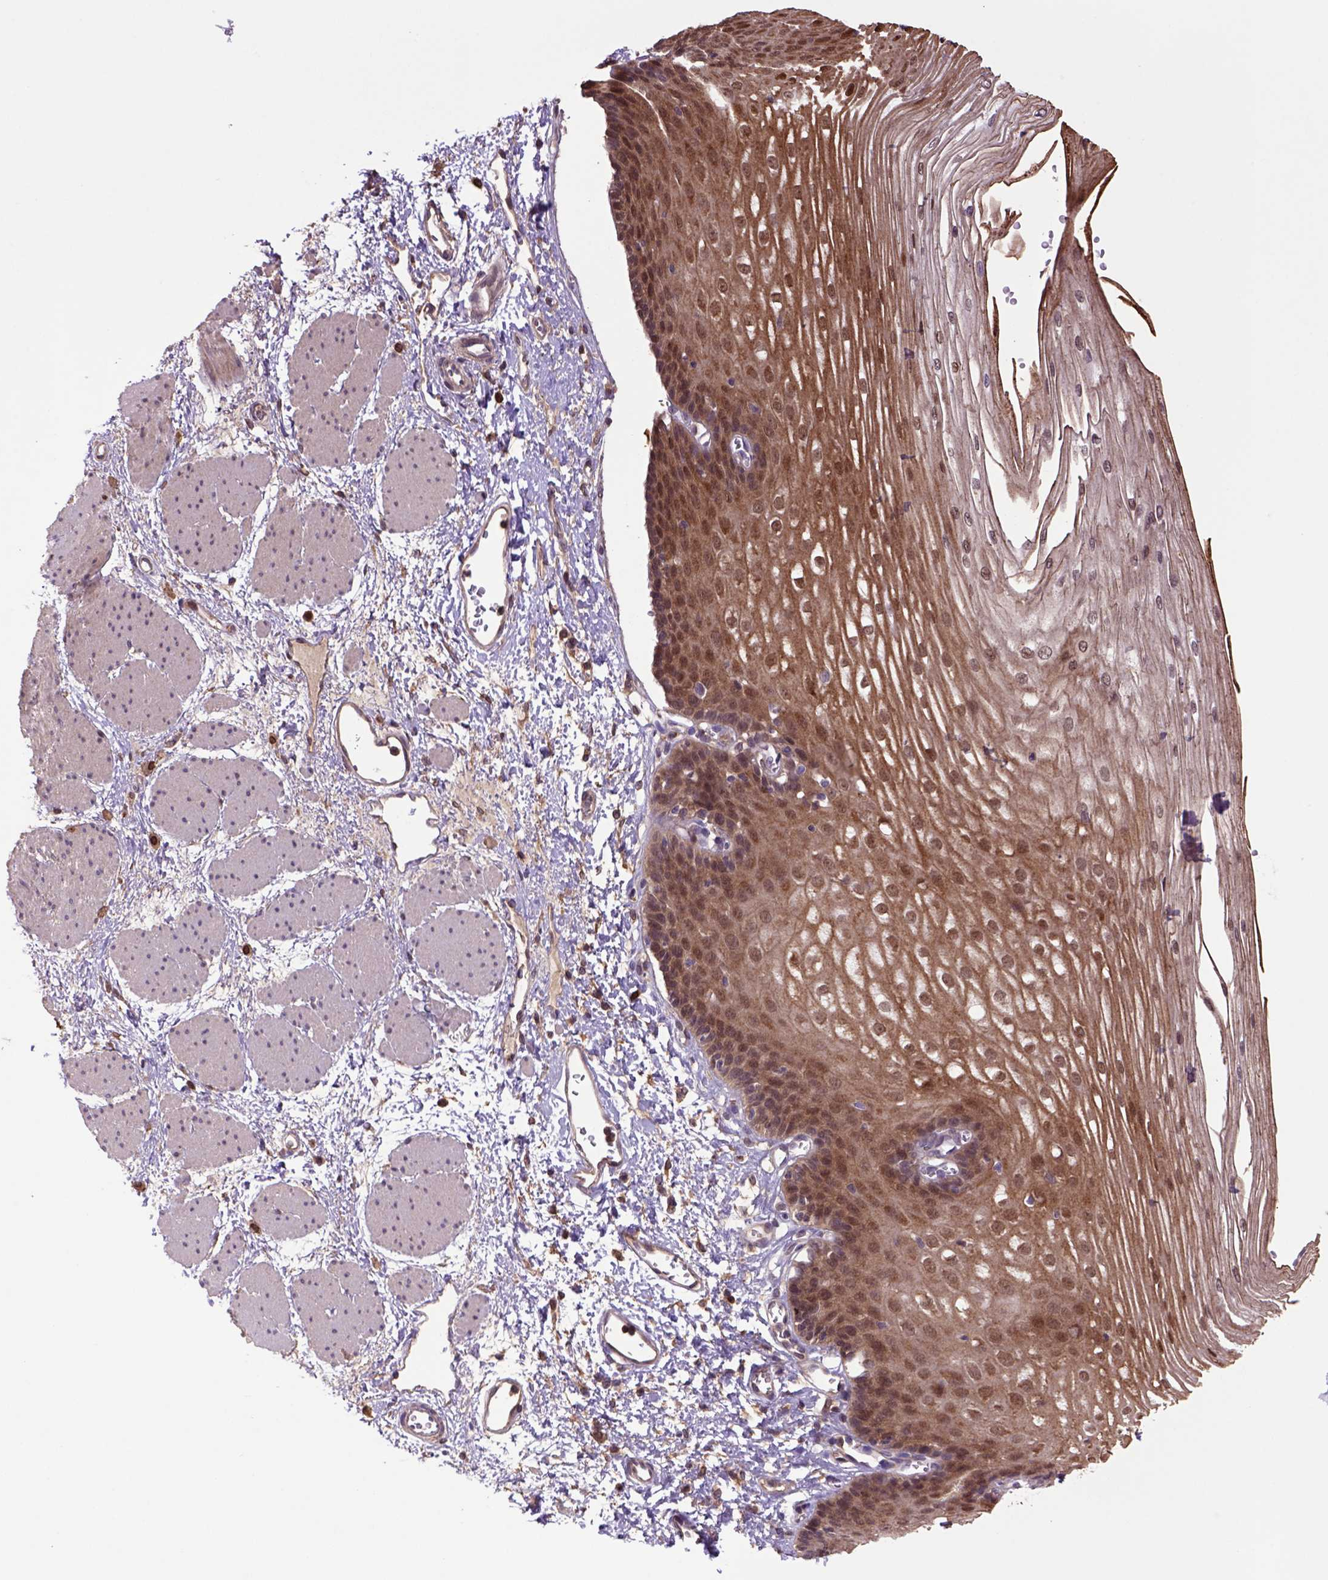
{"staining": {"intensity": "moderate", "quantity": ">75%", "location": "cytoplasmic/membranous,nuclear"}, "tissue": "esophagus", "cell_type": "Squamous epithelial cells", "image_type": "normal", "snomed": [{"axis": "morphology", "description": "Normal tissue, NOS"}, {"axis": "topography", "description": "Esophagus"}], "caption": "Squamous epithelial cells show medium levels of moderate cytoplasmic/membranous,nuclear staining in approximately >75% of cells in normal esophagus. The protein of interest is stained brown, and the nuclei are stained in blue (DAB IHC with brightfield microscopy, high magnification).", "gene": "HSPBP1", "patient": {"sex": "male", "age": 62}}